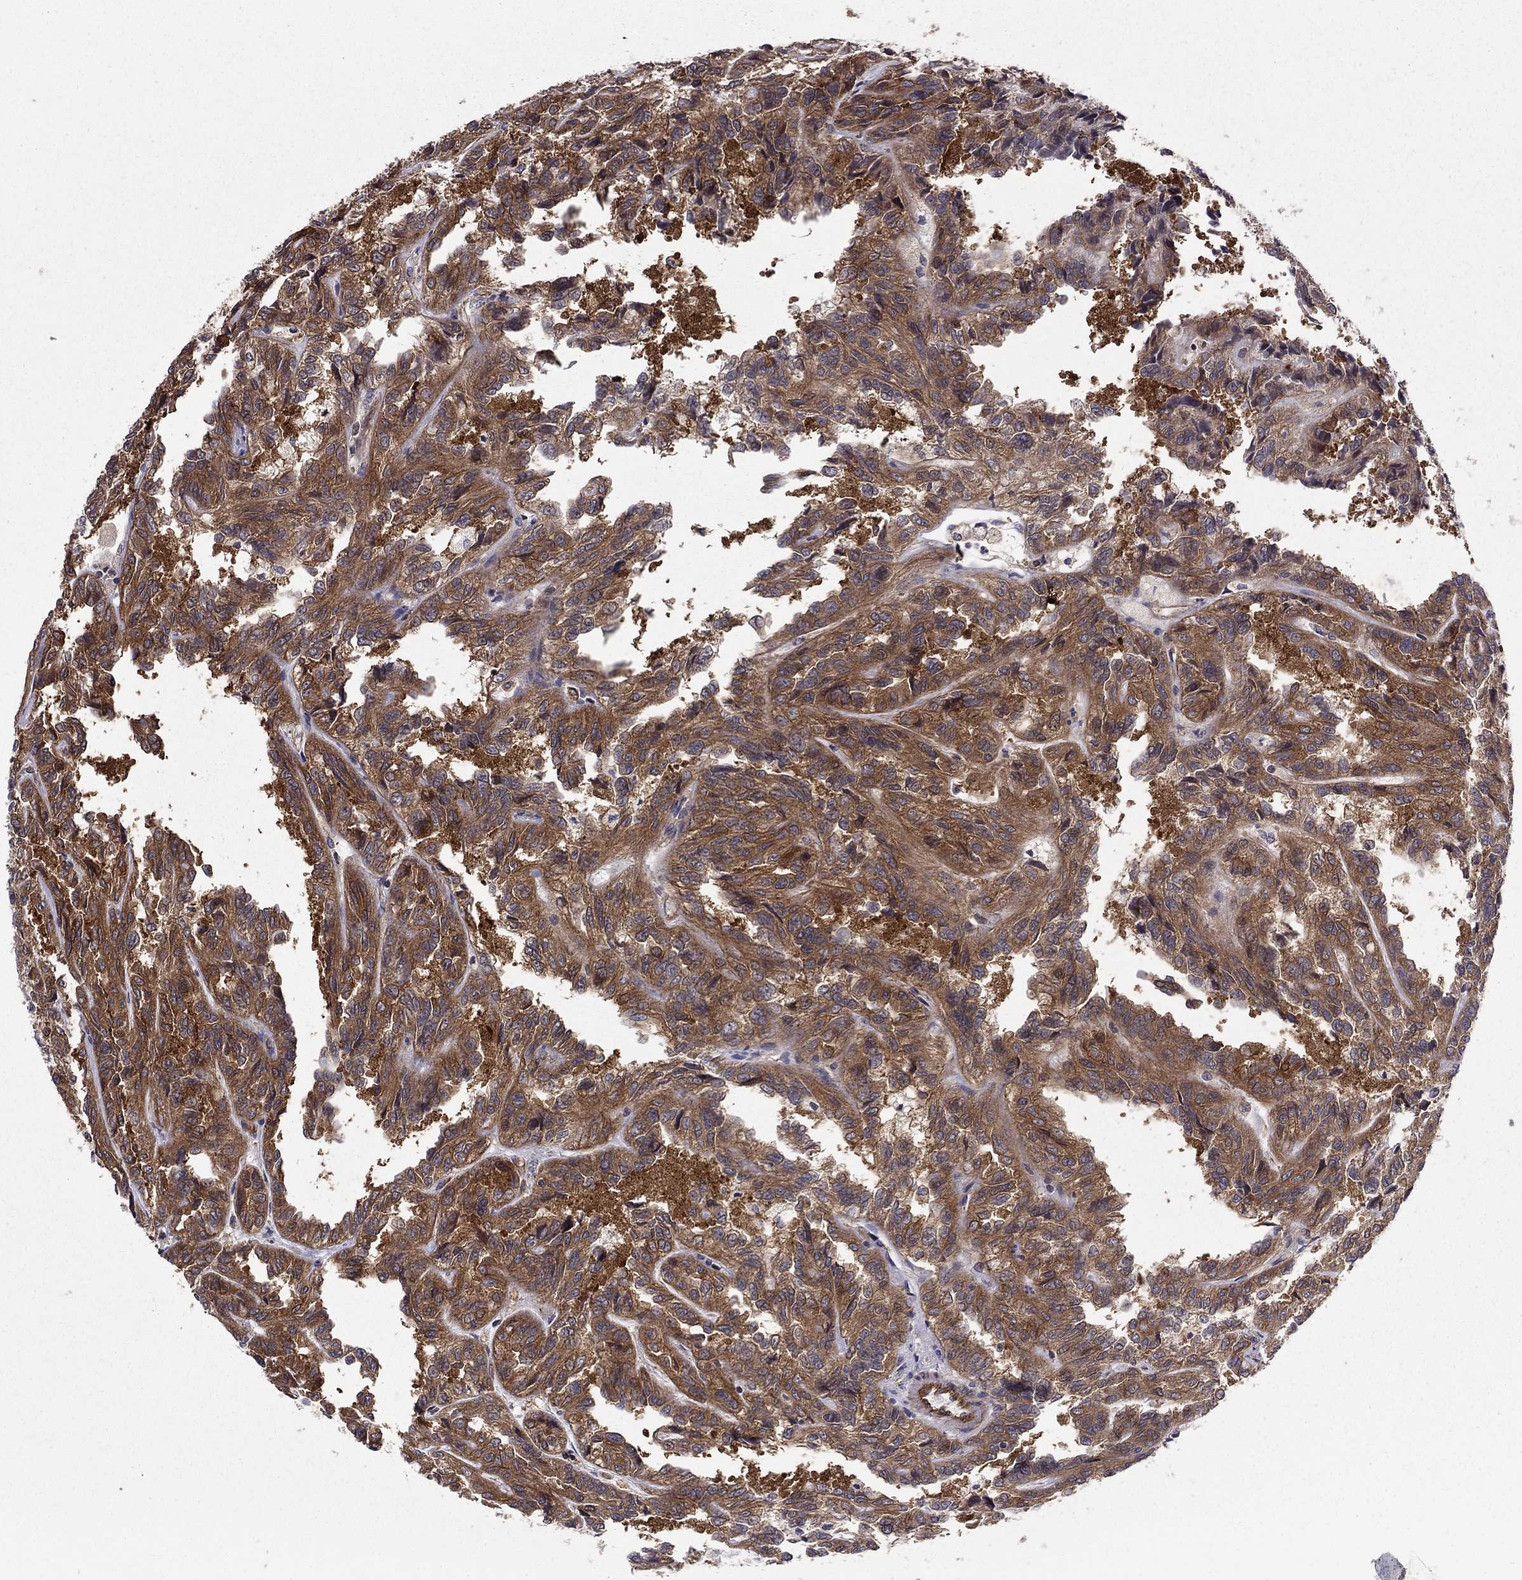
{"staining": {"intensity": "strong", "quantity": ">75%", "location": "cytoplasmic/membranous"}, "tissue": "renal cancer", "cell_type": "Tumor cells", "image_type": "cancer", "snomed": [{"axis": "morphology", "description": "Adenocarcinoma, NOS"}, {"axis": "topography", "description": "Kidney"}], "caption": "Brown immunohistochemical staining in human renal cancer (adenocarcinoma) reveals strong cytoplasmic/membranous staining in about >75% of tumor cells. (Stains: DAB in brown, nuclei in blue, Microscopy: brightfield microscopy at high magnification).", "gene": "SHMT1", "patient": {"sex": "male", "age": 79}}